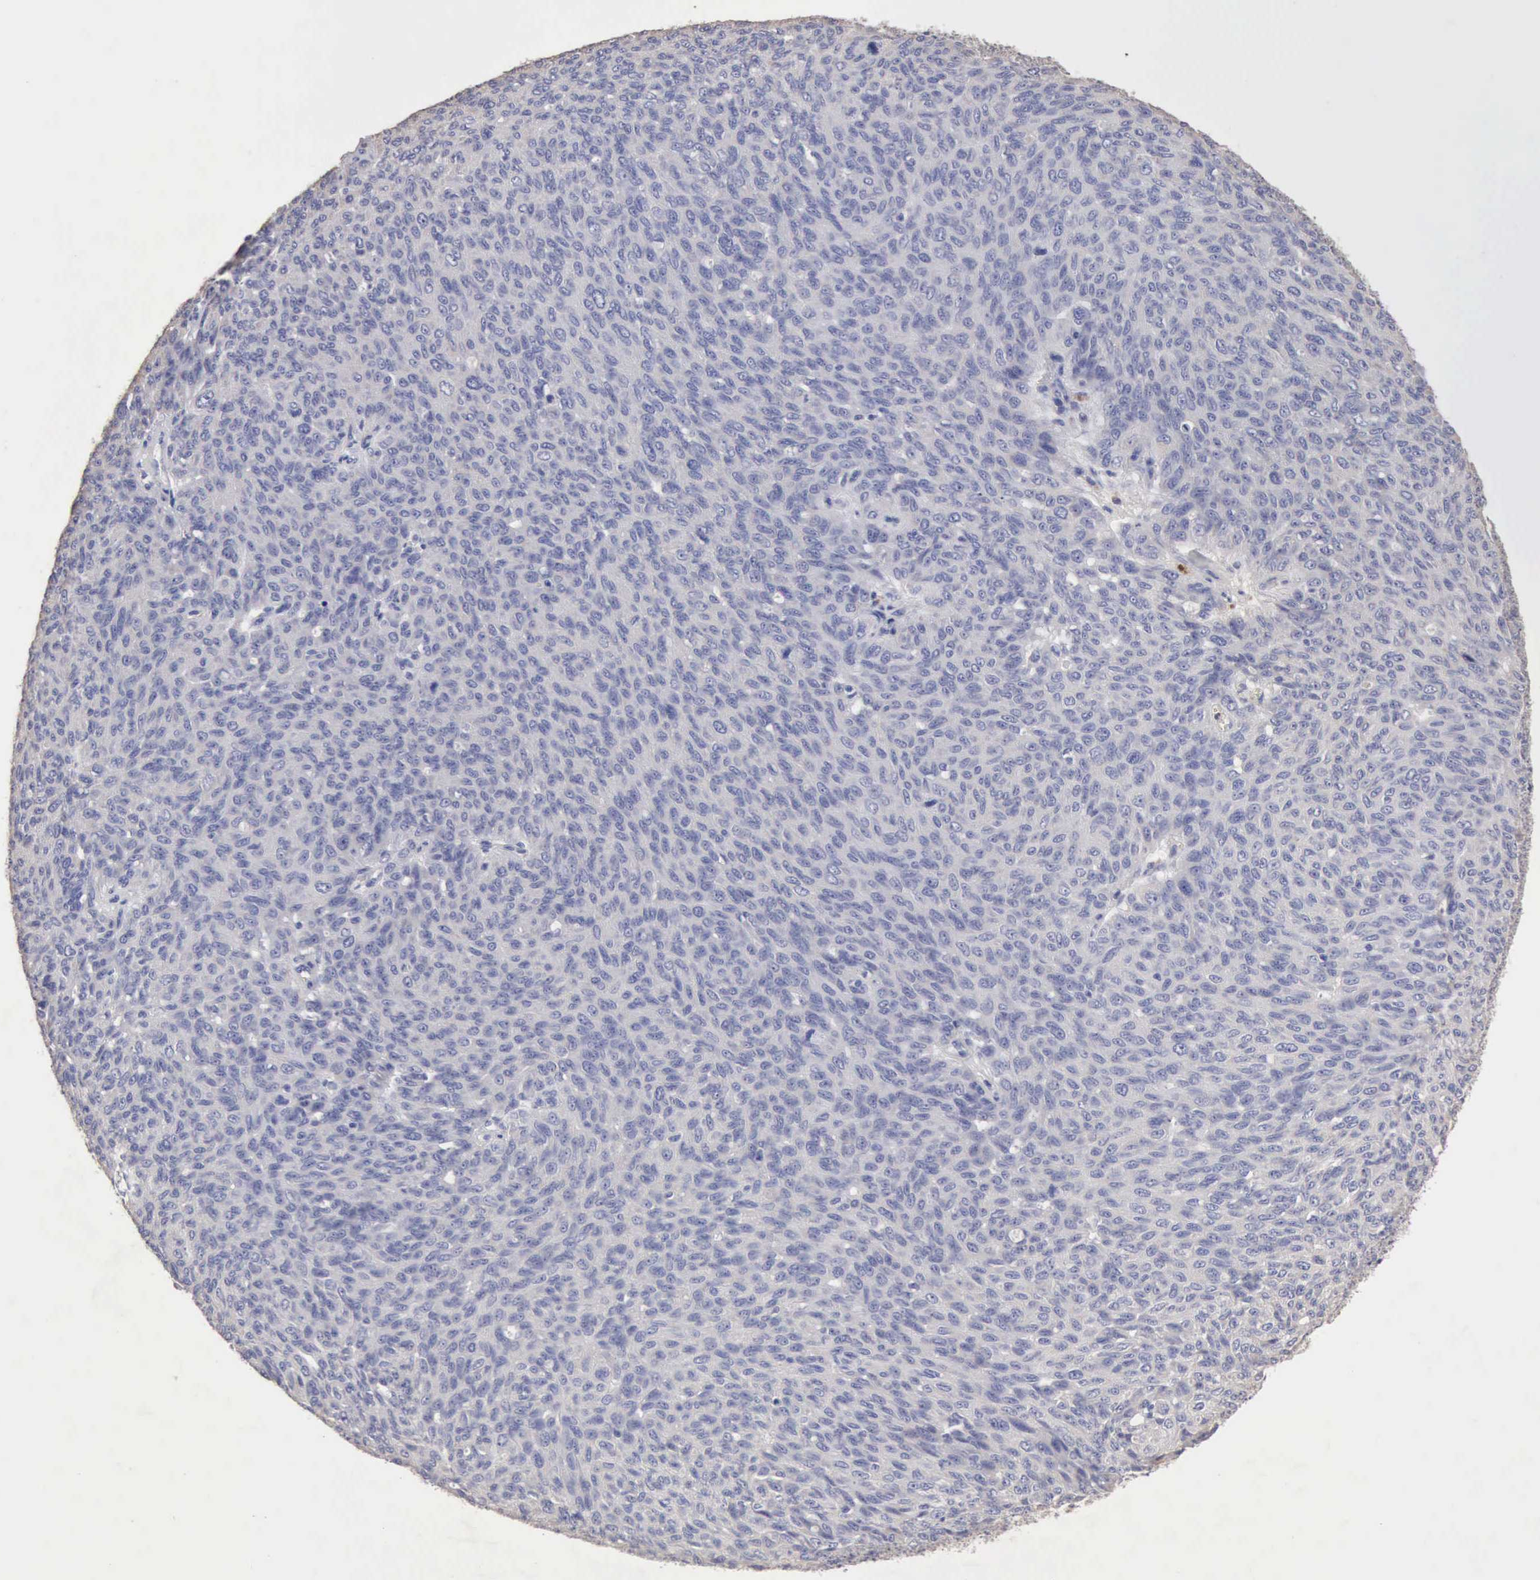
{"staining": {"intensity": "negative", "quantity": "none", "location": "none"}, "tissue": "ovarian cancer", "cell_type": "Tumor cells", "image_type": "cancer", "snomed": [{"axis": "morphology", "description": "Carcinoma, endometroid"}, {"axis": "topography", "description": "Ovary"}], "caption": "A photomicrograph of ovarian endometroid carcinoma stained for a protein displays no brown staining in tumor cells.", "gene": "KRT6B", "patient": {"sex": "female", "age": 60}}